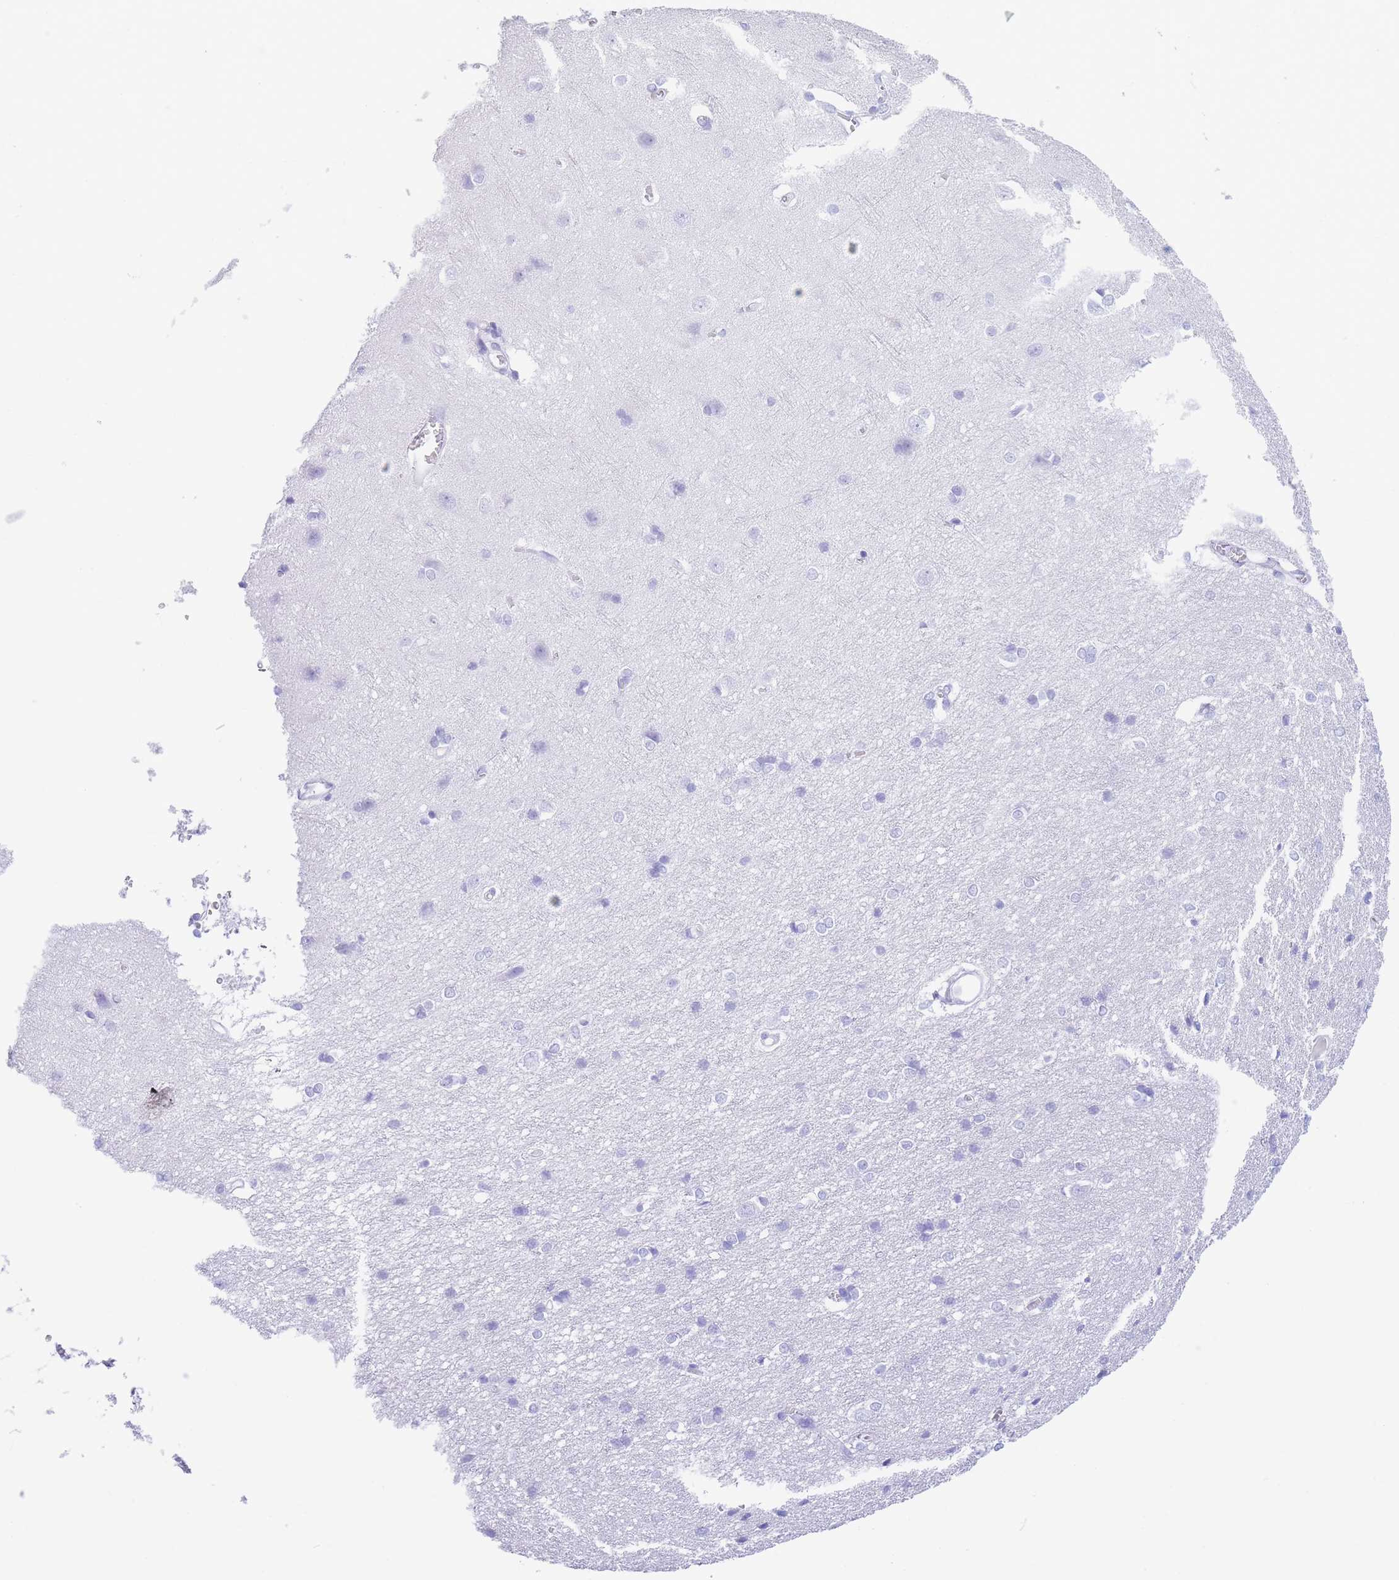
{"staining": {"intensity": "negative", "quantity": "none", "location": "none"}, "tissue": "cerebral cortex", "cell_type": "Endothelial cells", "image_type": "normal", "snomed": [{"axis": "morphology", "description": "Normal tissue, NOS"}, {"axis": "topography", "description": "Cerebral cortex"}], "caption": "Immunohistochemistry of unremarkable cerebral cortex demonstrates no staining in endothelial cells. Brightfield microscopy of IHC stained with DAB (brown) and hematoxylin (blue), captured at high magnification.", "gene": "SLCO1B1", "patient": {"sex": "male", "age": 37}}